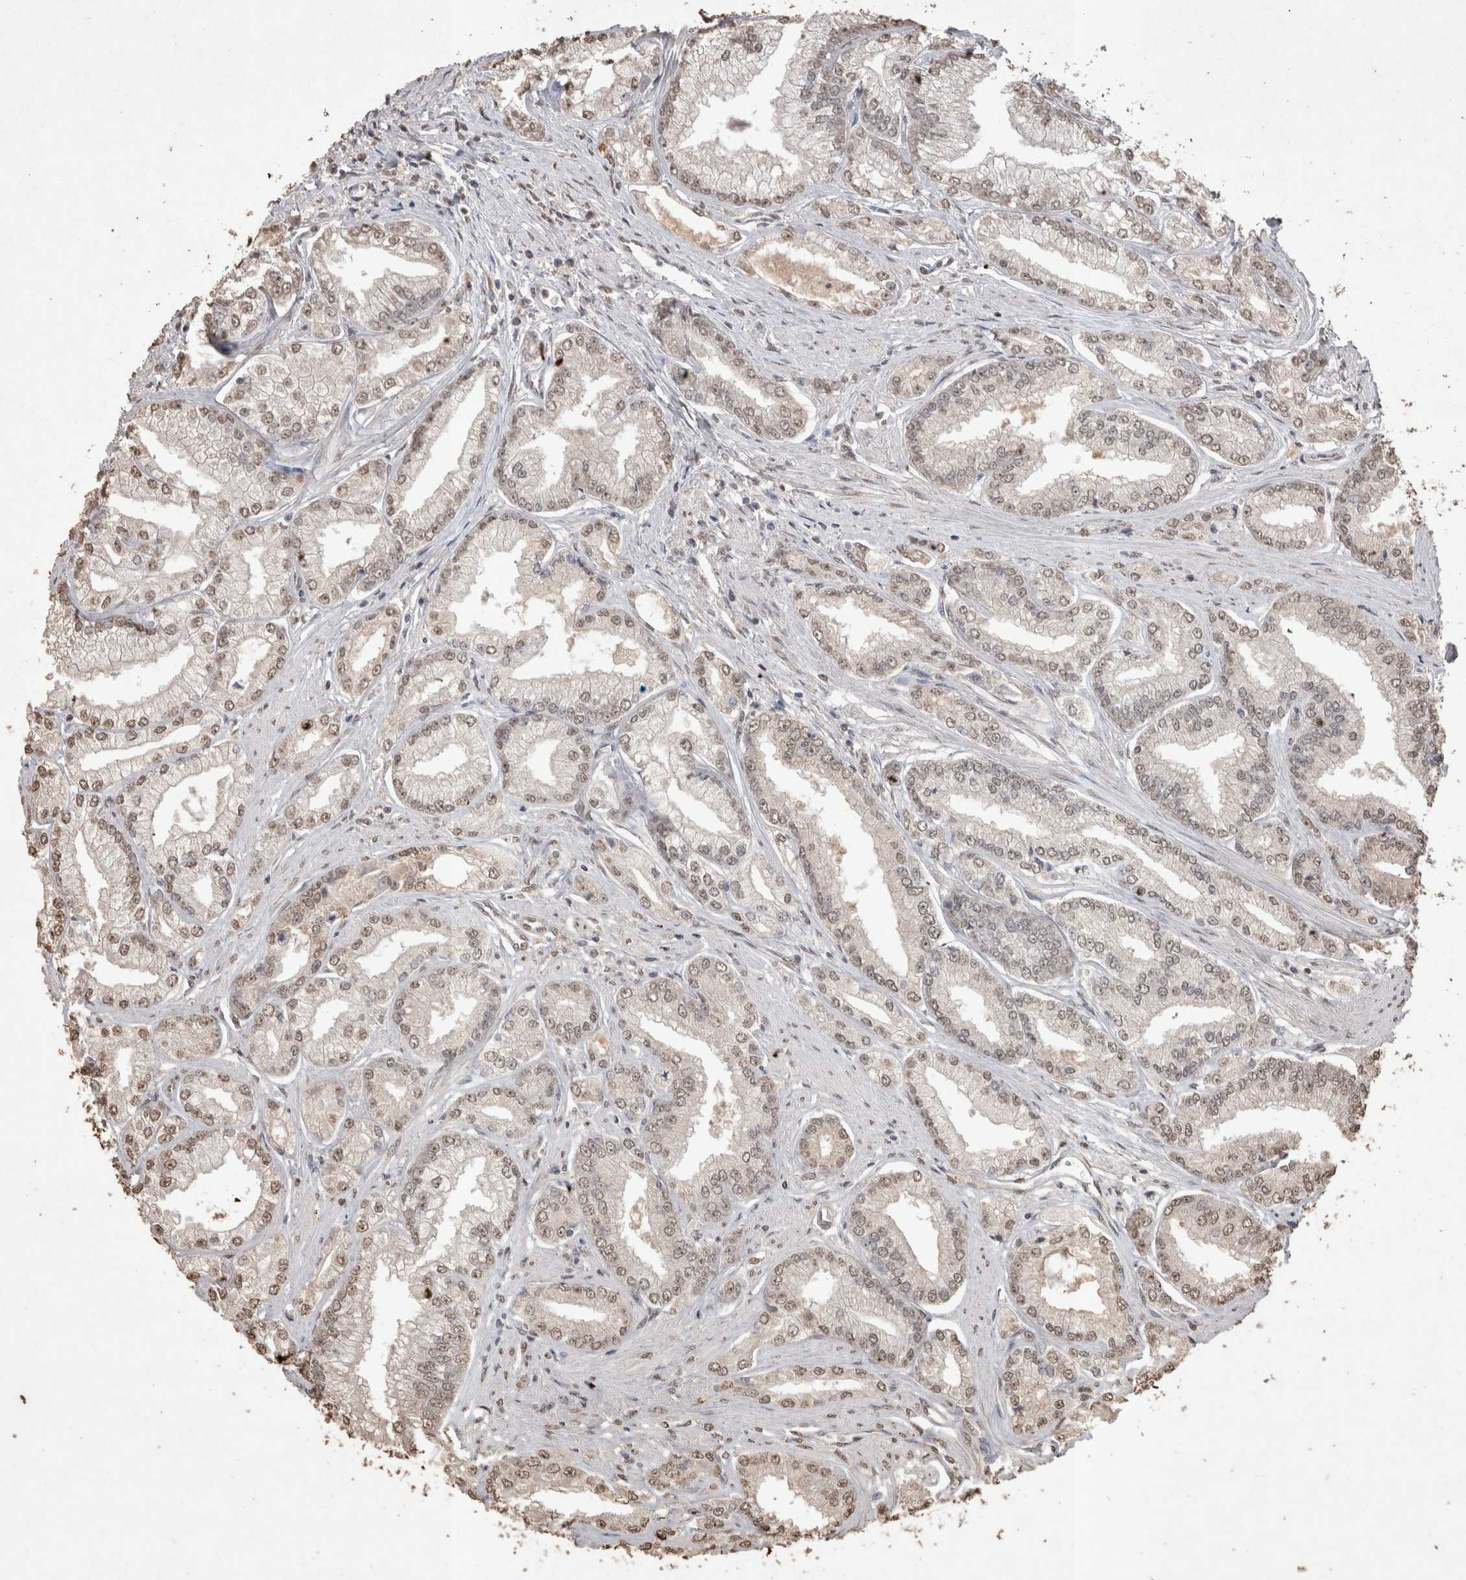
{"staining": {"intensity": "weak", "quantity": "25%-75%", "location": "nuclear"}, "tissue": "prostate cancer", "cell_type": "Tumor cells", "image_type": "cancer", "snomed": [{"axis": "morphology", "description": "Adenocarcinoma, Low grade"}, {"axis": "topography", "description": "Prostate"}], "caption": "Immunohistochemical staining of prostate cancer shows low levels of weak nuclear protein positivity in about 25%-75% of tumor cells.", "gene": "MLX", "patient": {"sex": "male", "age": 52}}